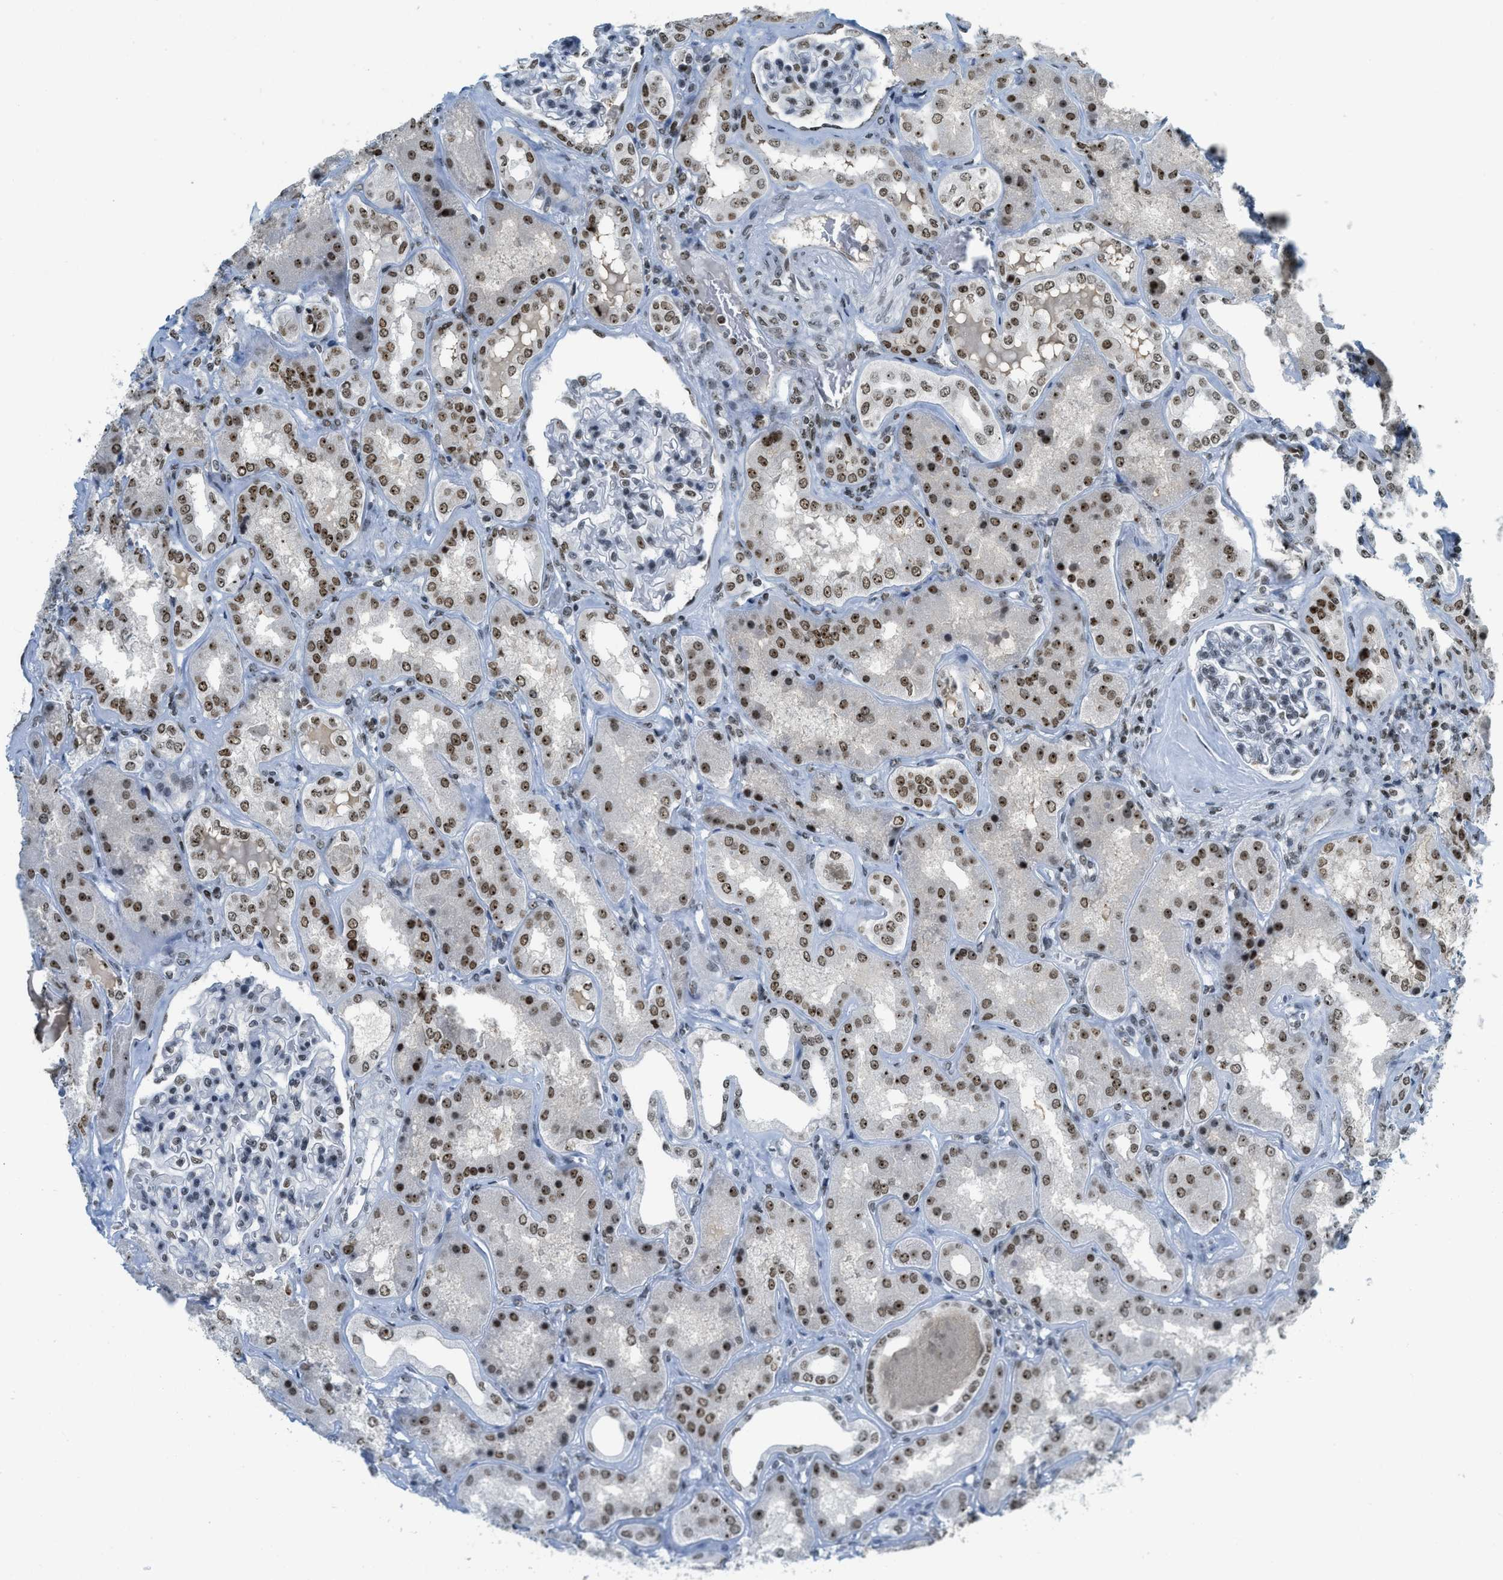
{"staining": {"intensity": "moderate", "quantity": "25%-75%", "location": "nuclear"}, "tissue": "kidney", "cell_type": "Cells in glomeruli", "image_type": "normal", "snomed": [{"axis": "morphology", "description": "Normal tissue, NOS"}, {"axis": "topography", "description": "Kidney"}], "caption": "DAB immunohistochemical staining of normal kidney exhibits moderate nuclear protein positivity in approximately 25%-75% of cells in glomeruli.", "gene": "URB1", "patient": {"sex": "female", "age": 56}}